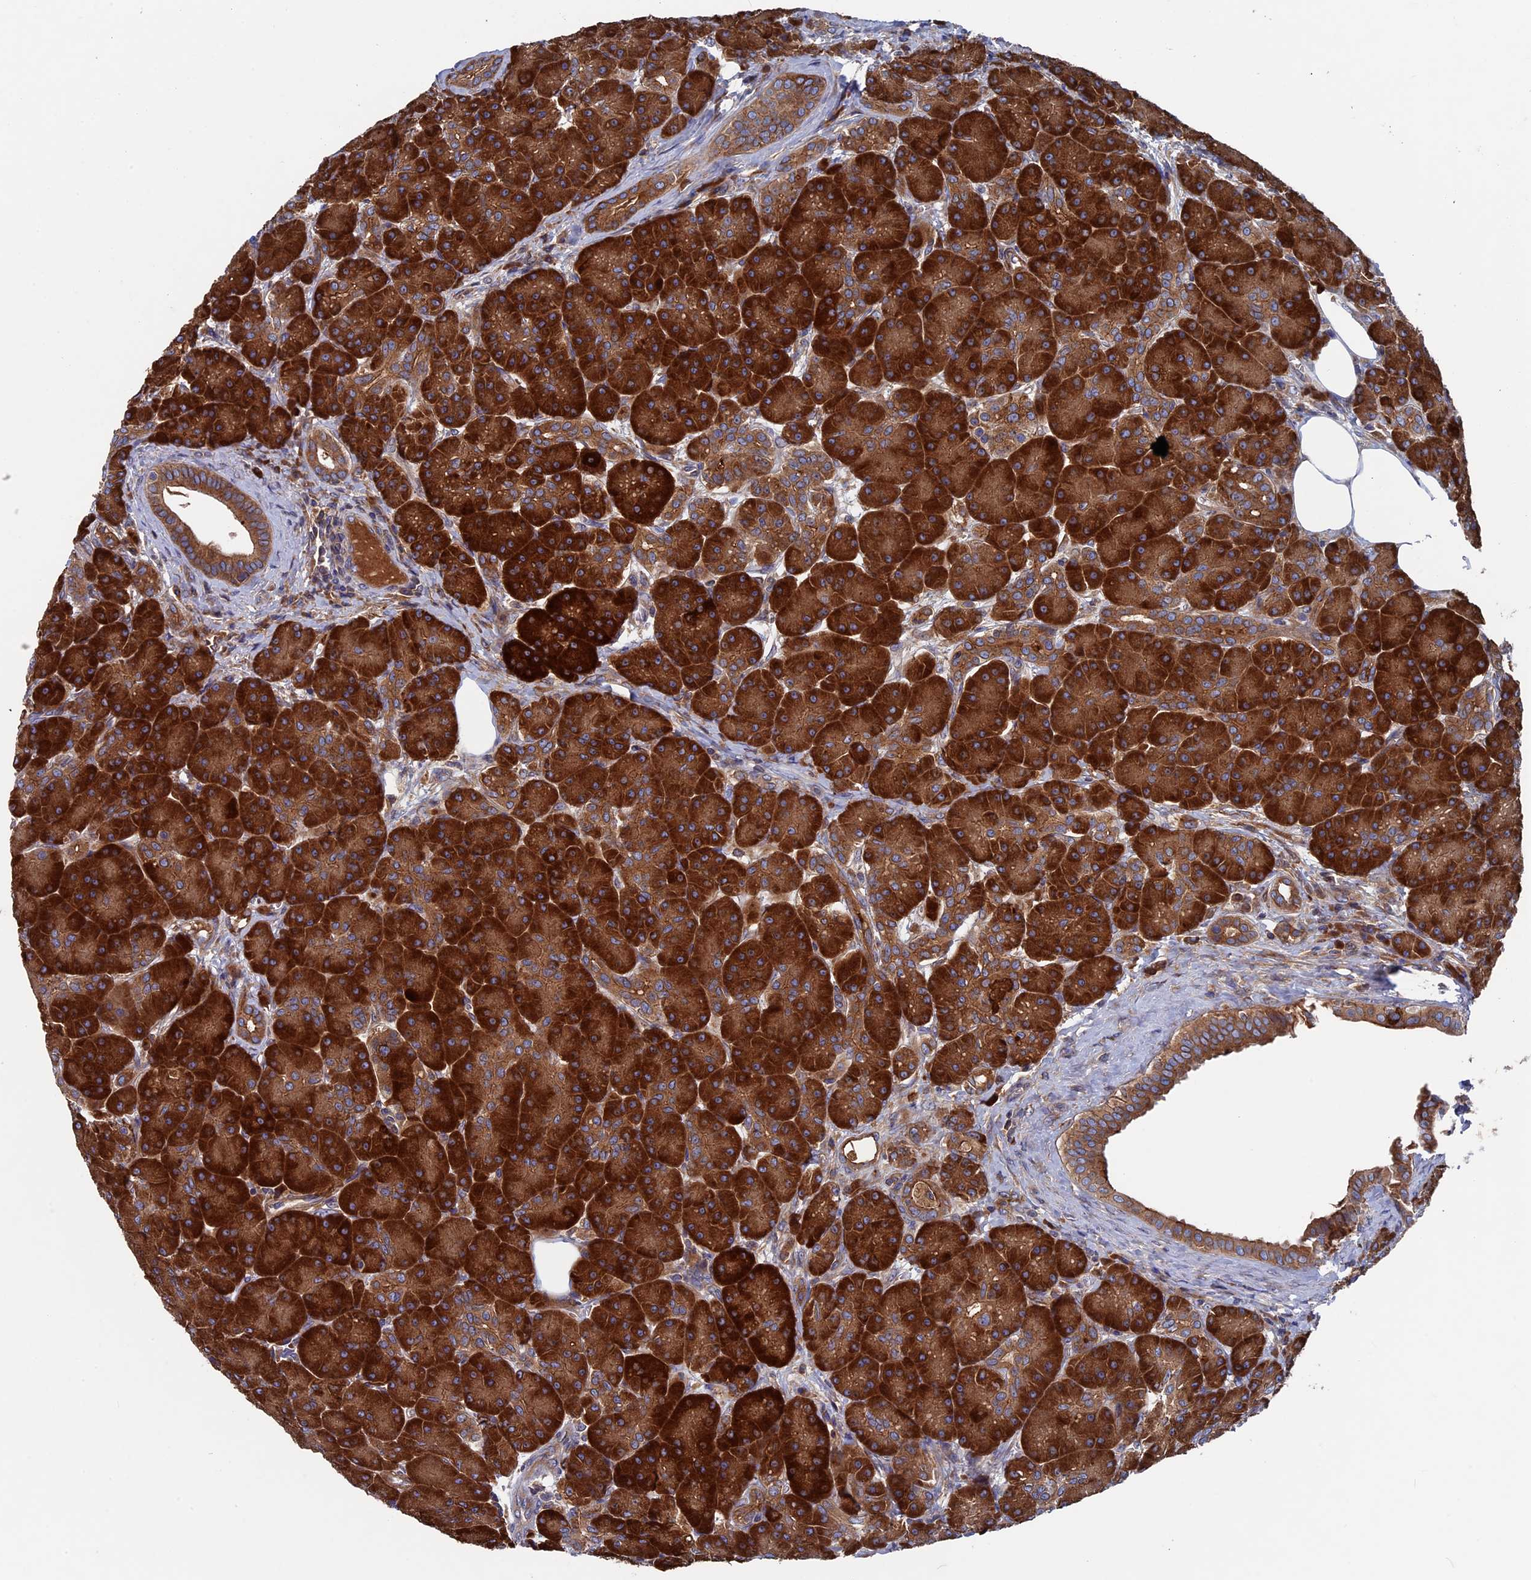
{"staining": {"intensity": "strong", "quantity": ">75%", "location": "cytoplasmic/membranous"}, "tissue": "pancreas", "cell_type": "Exocrine glandular cells", "image_type": "normal", "snomed": [{"axis": "morphology", "description": "Normal tissue, NOS"}, {"axis": "topography", "description": "Pancreas"}], "caption": "Immunohistochemical staining of benign pancreas displays >75% levels of strong cytoplasmic/membranous protein expression in approximately >75% of exocrine glandular cells. (DAB IHC with brightfield microscopy, high magnification).", "gene": "DNAJC3", "patient": {"sex": "male", "age": 63}}